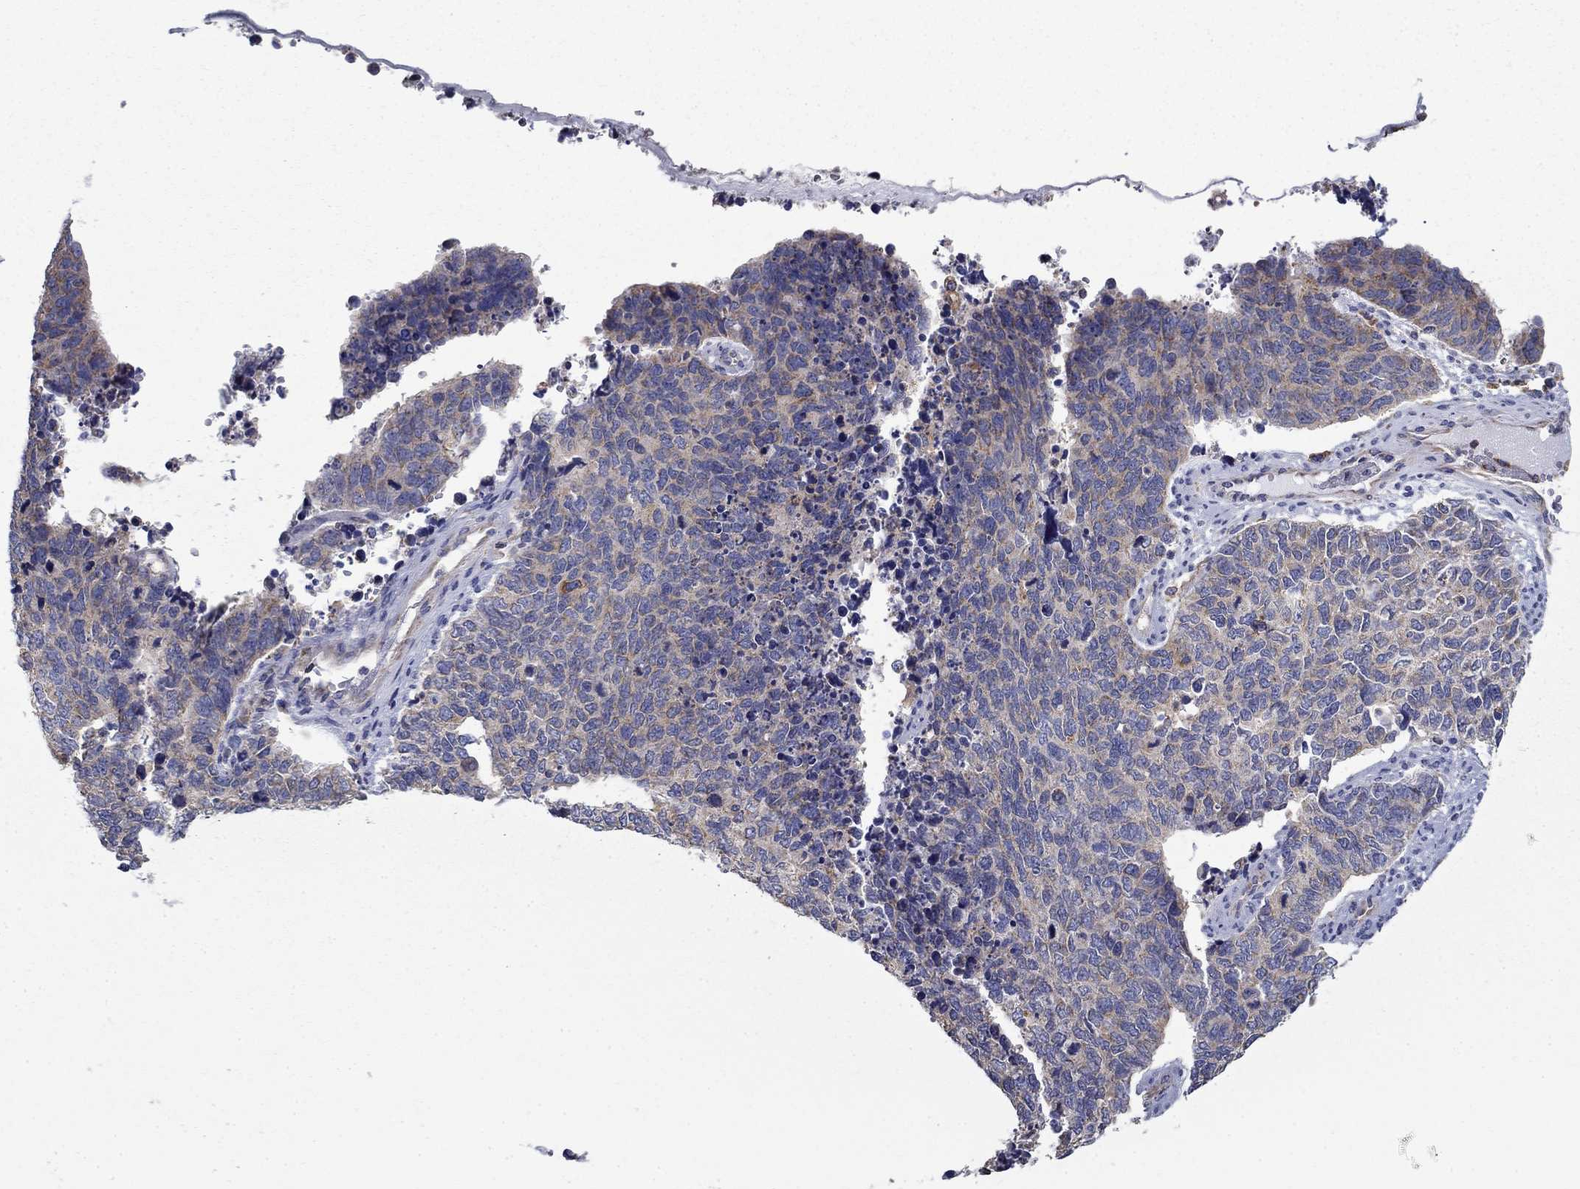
{"staining": {"intensity": "weak", "quantity": "<25%", "location": "cytoplasmic/membranous"}, "tissue": "cervical cancer", "cell_type": "Tumor cells", "image_type": "cancer", "snomed": [{"axis": "morphology", "description": "Squamous cell carcinoma, NOS"}, {"axis": "topography", "description": "Cervix"}], "caption": "A micrograph of squamous cell carcinoma (cervical) stained for a protein demonstrates no brown staining in tumor cells. (DAB immunohistochemistry (IHC) with hematoxylin counter stain).", "gene": "NME5", "patient": {"sex": "female", "age": 63}}